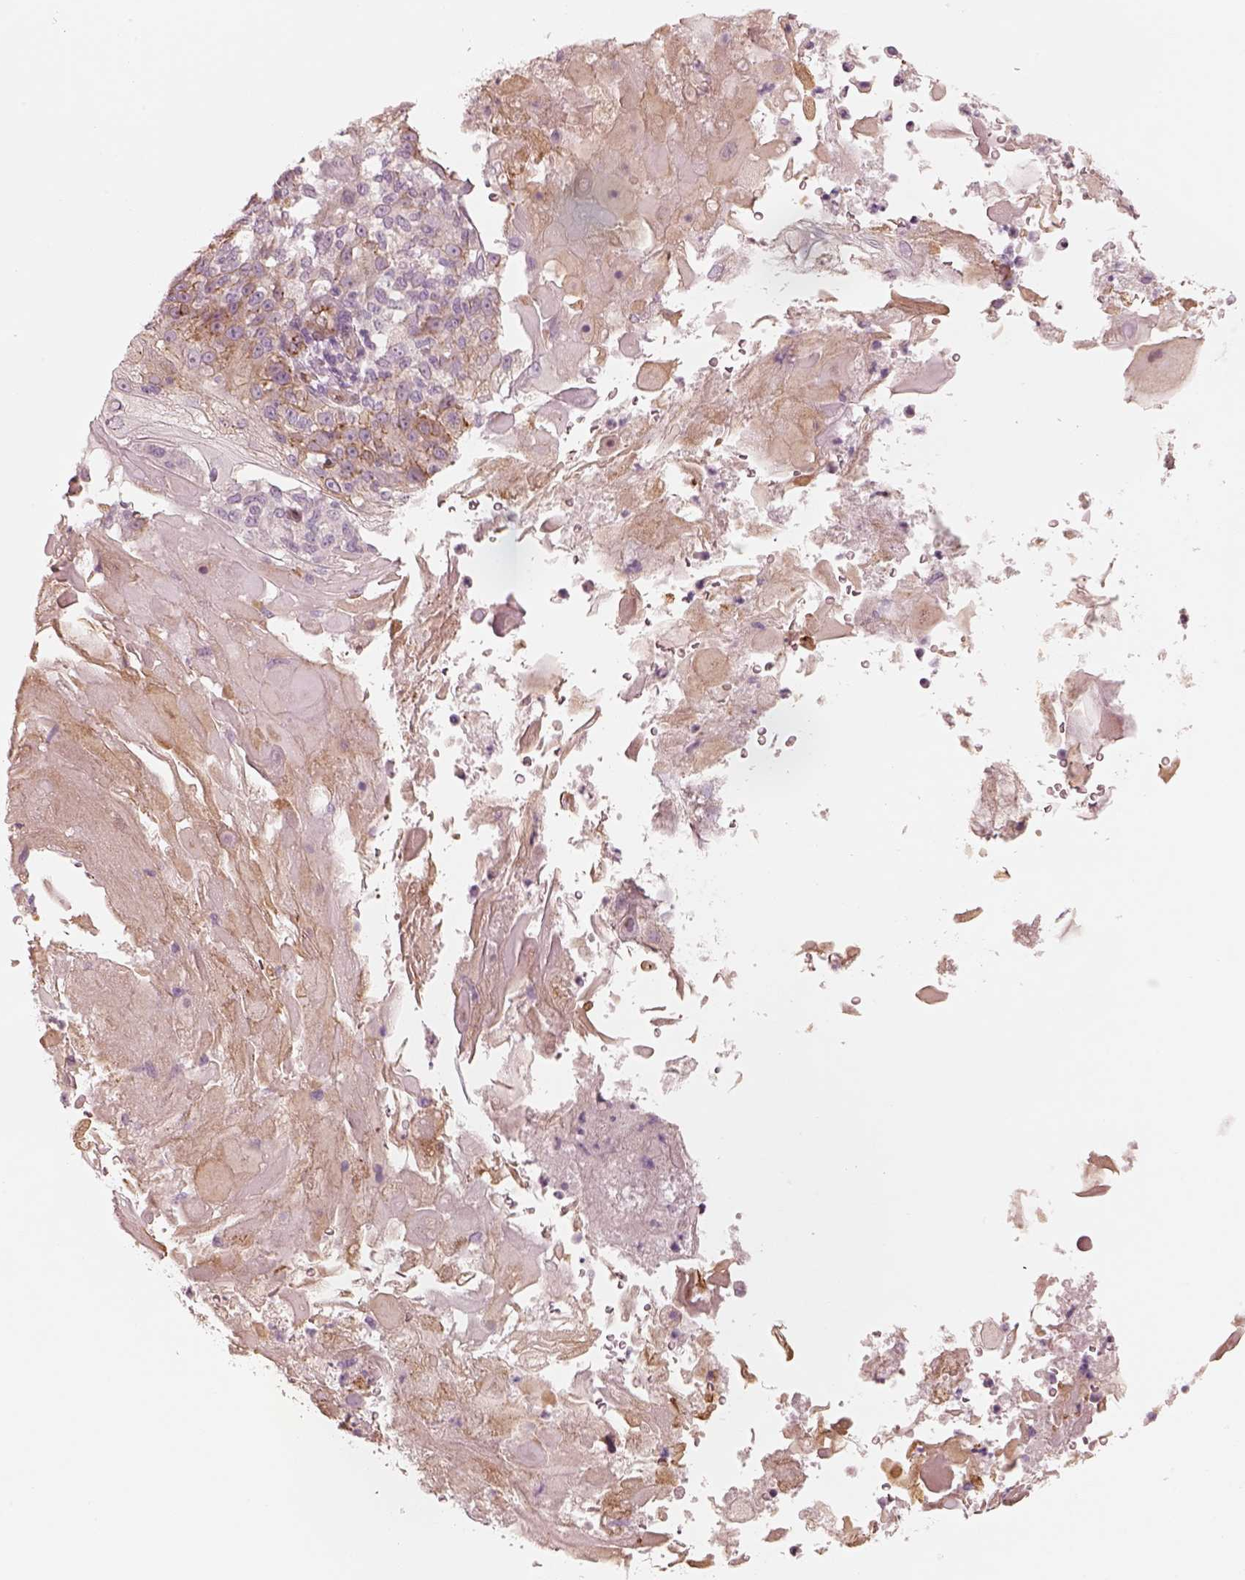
{"staining": {"intensity": "moderate", "quantity": "25%-75%", "location": "cytoplasmic/membranous"}, "tissue": "skin cancer", "cell_type": "Tumor cells", "image_type": "cancer", "snomed": [{"axis": "morphology", "description": "Normal tissue, NOS"}, {"axis": "morphology", "description": "Squamous cell carcinoma, NOS"}, {"axis": "topography", "description": "Skin"}], "caption": "A high-resolution histopathology image shows IHC staining of skin cancer, which displays moderate cytoplasmic/membranous expression in about 25%-75% of tumor cells.", "gene": "CRYM", "patient": {"sex": "female", "age": 83}}